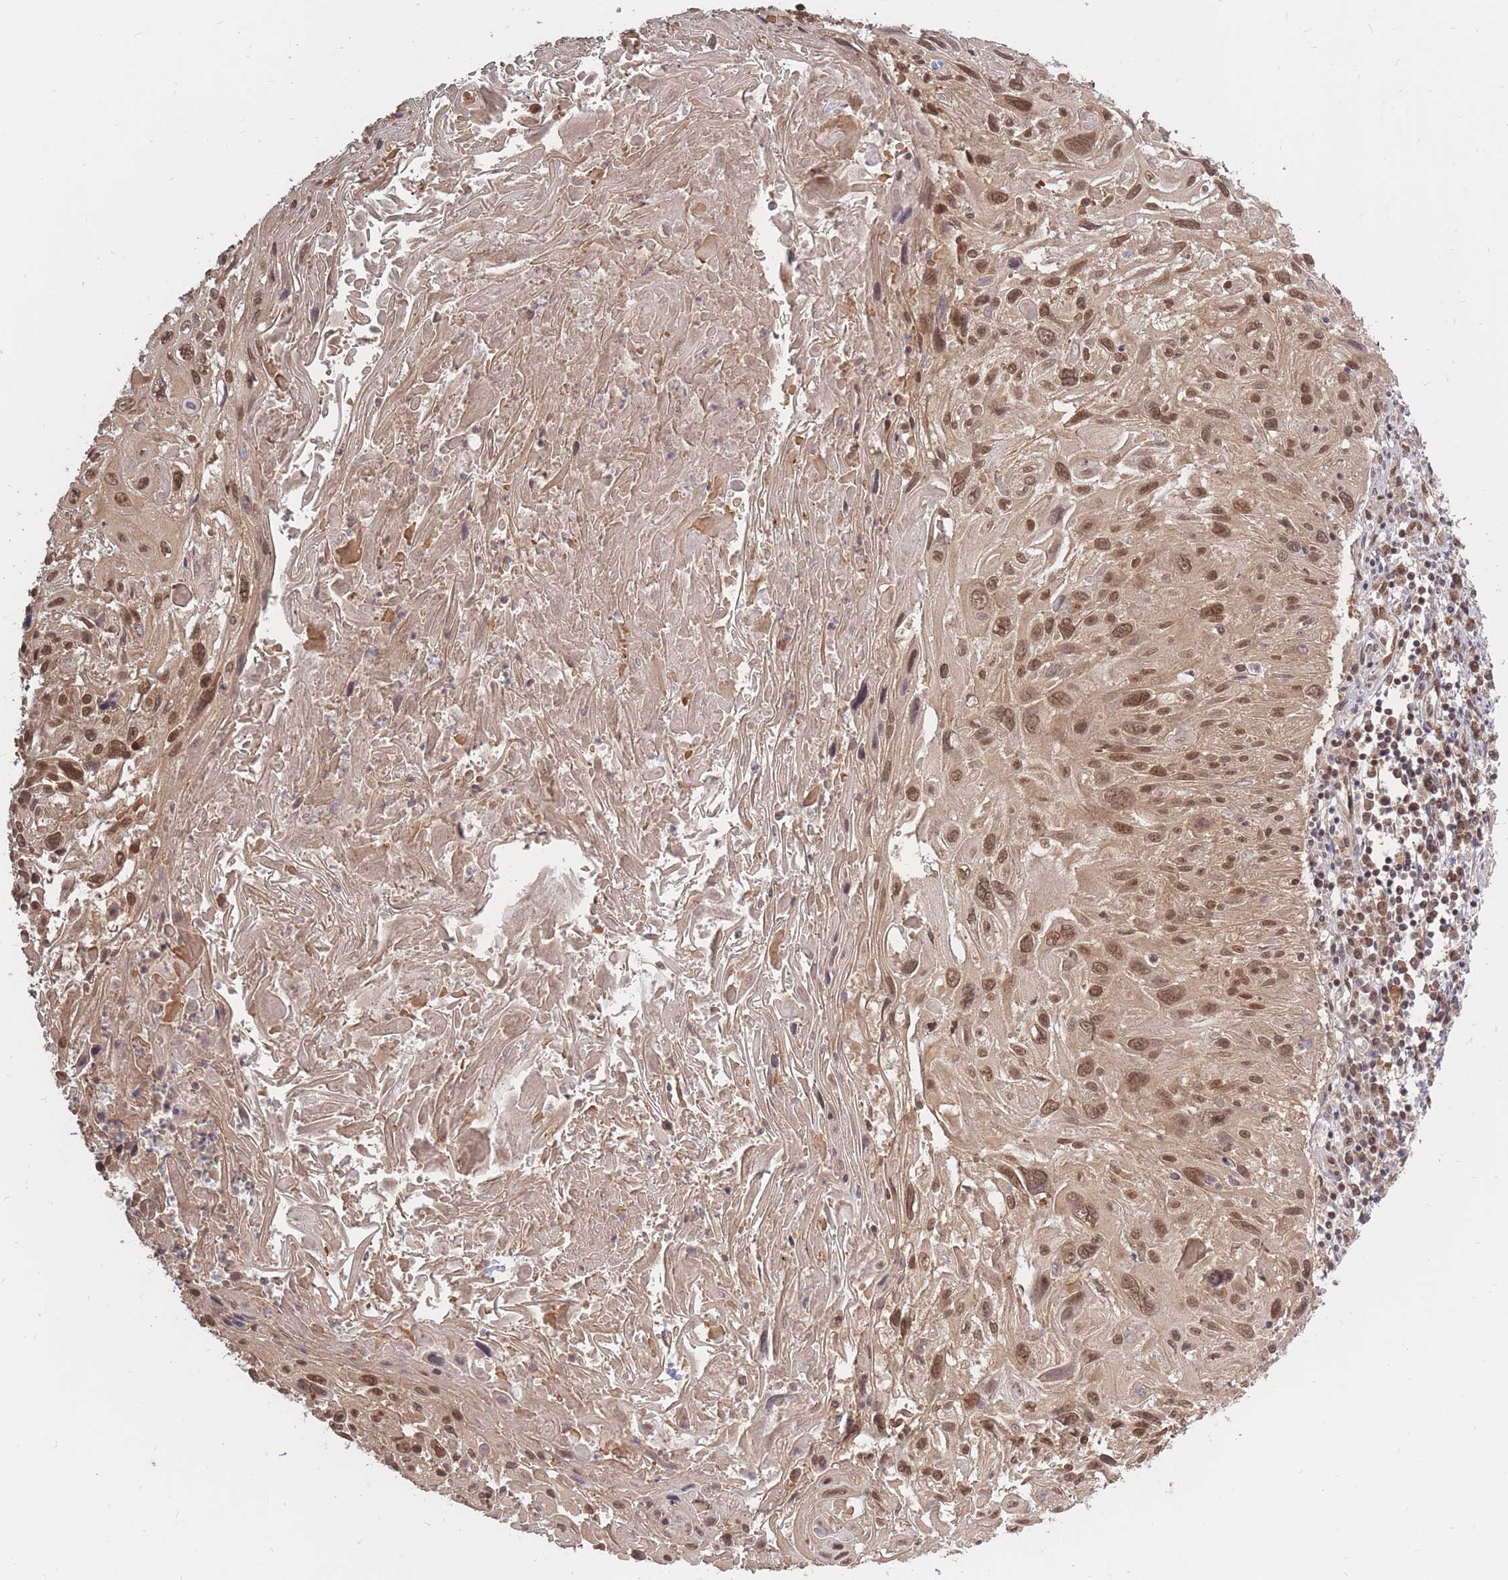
{"staining": {"intensity": "moderate", "quantity": ">75%", "location": "nuclear"}, "tissue": "cervical cancer", "cell_type": "Tumor cells", "image_type": "cancer", "snomed": [{"axis": "morphology", "description": "Squamous cell carcinoma, NOS"}, {"axis": "topography", "description": "Cervix"}], "caption": "Protein expression analysis of human cervical cancer reveals moderate nuclear expression in about >75% of tumor cells. Nuclei are stained in blue.", "gene": "SRA1", "patient": {"sex": "female", "age": 51}}